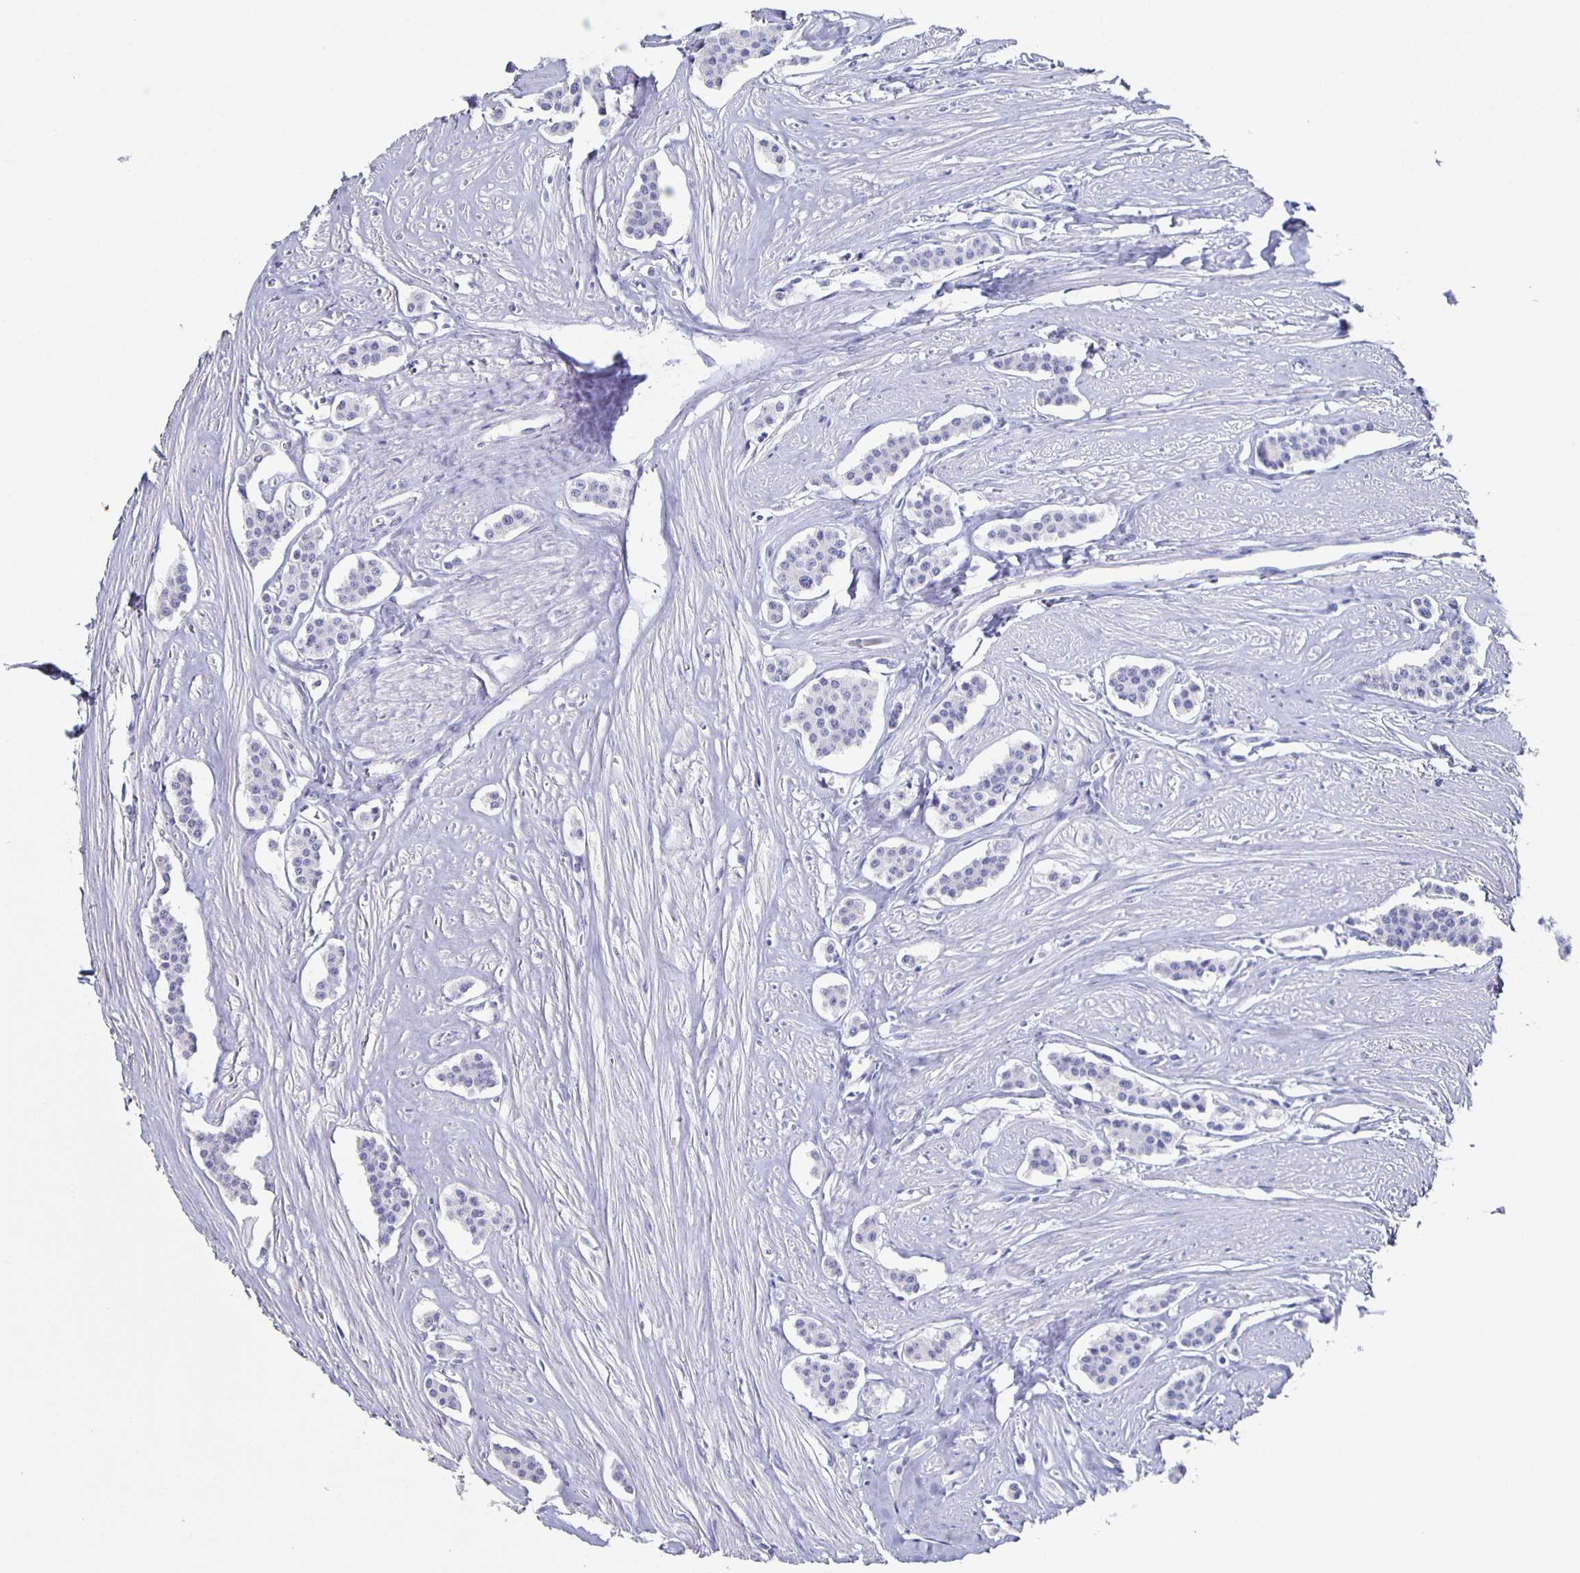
{"staining": {"intensity": "negative", "quantity": "none", "location": "none"}, "tissue": "carcinoid", "cell_type": "Tumor cells", "image_type": "cancer", "snomed": [{"axis": "morphology", "description": "Carcinoid, malignant, NOS"}, {"axis": "topography", "description": "Small intestine"}], "caption": "This is a image of IHC staining of carcinoid, which shows no positivity in tumor cells.", "gene": "FGA", "patient": {"sex": "male", "age": 60}}